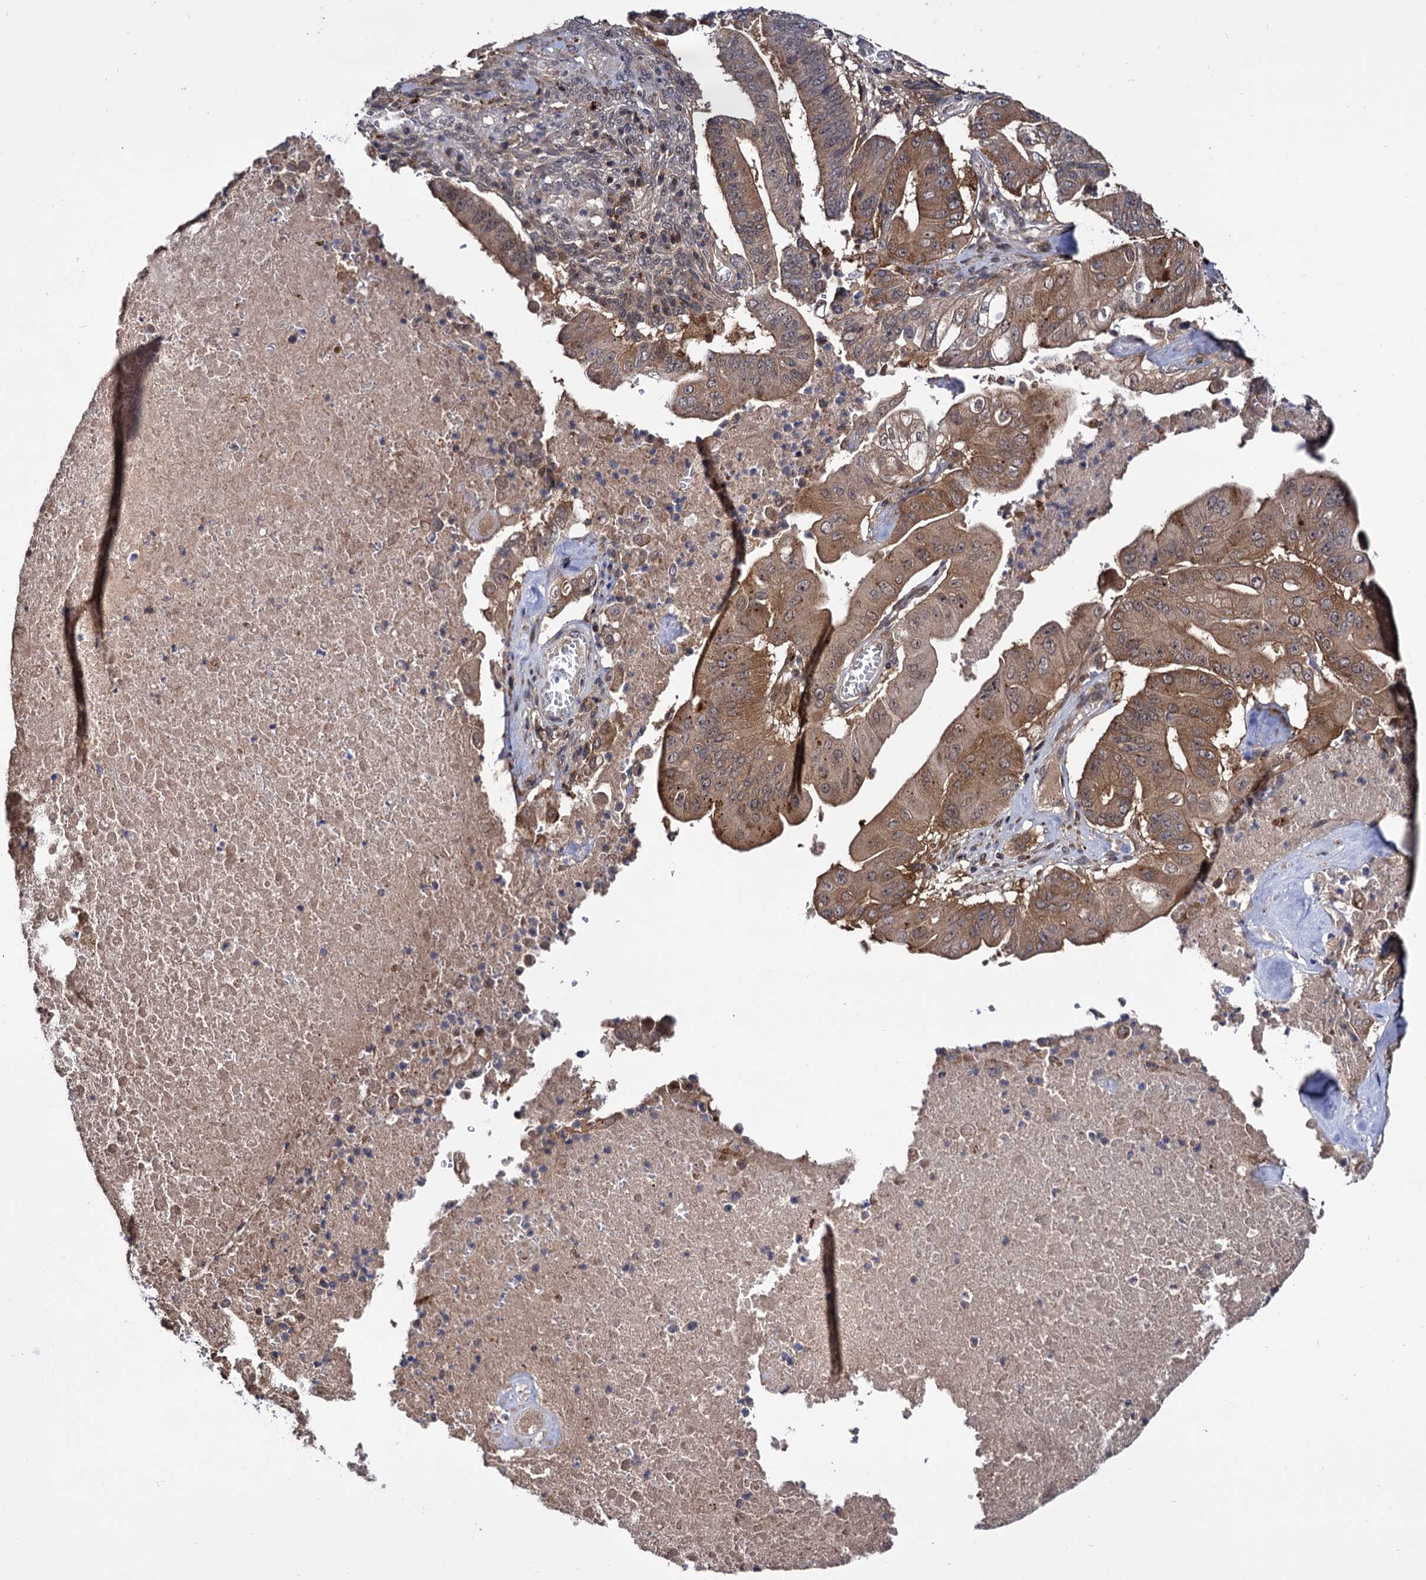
{"staining": {"intensity": "moderate", "quantity": ">75%", "location": "cytoplasmic/membranous"}, "tissue": "pancreatic cancer", "cell_type": "Tumor cells", "image_type": "cancer", "snomed": [{"axis": "morphology", "description": "Adenocarcinoma, NOS"}, {"axis": "topography", "description": "Pancreas"}], "caption": "Tumor cells reveal moderate cytoplasmic/membranous expression in approximately >75% of cells in pancreatic cancer (adenocarcinoma).", "gene": "MICAL2", "patient": {"sex": "female", "age": 77}}